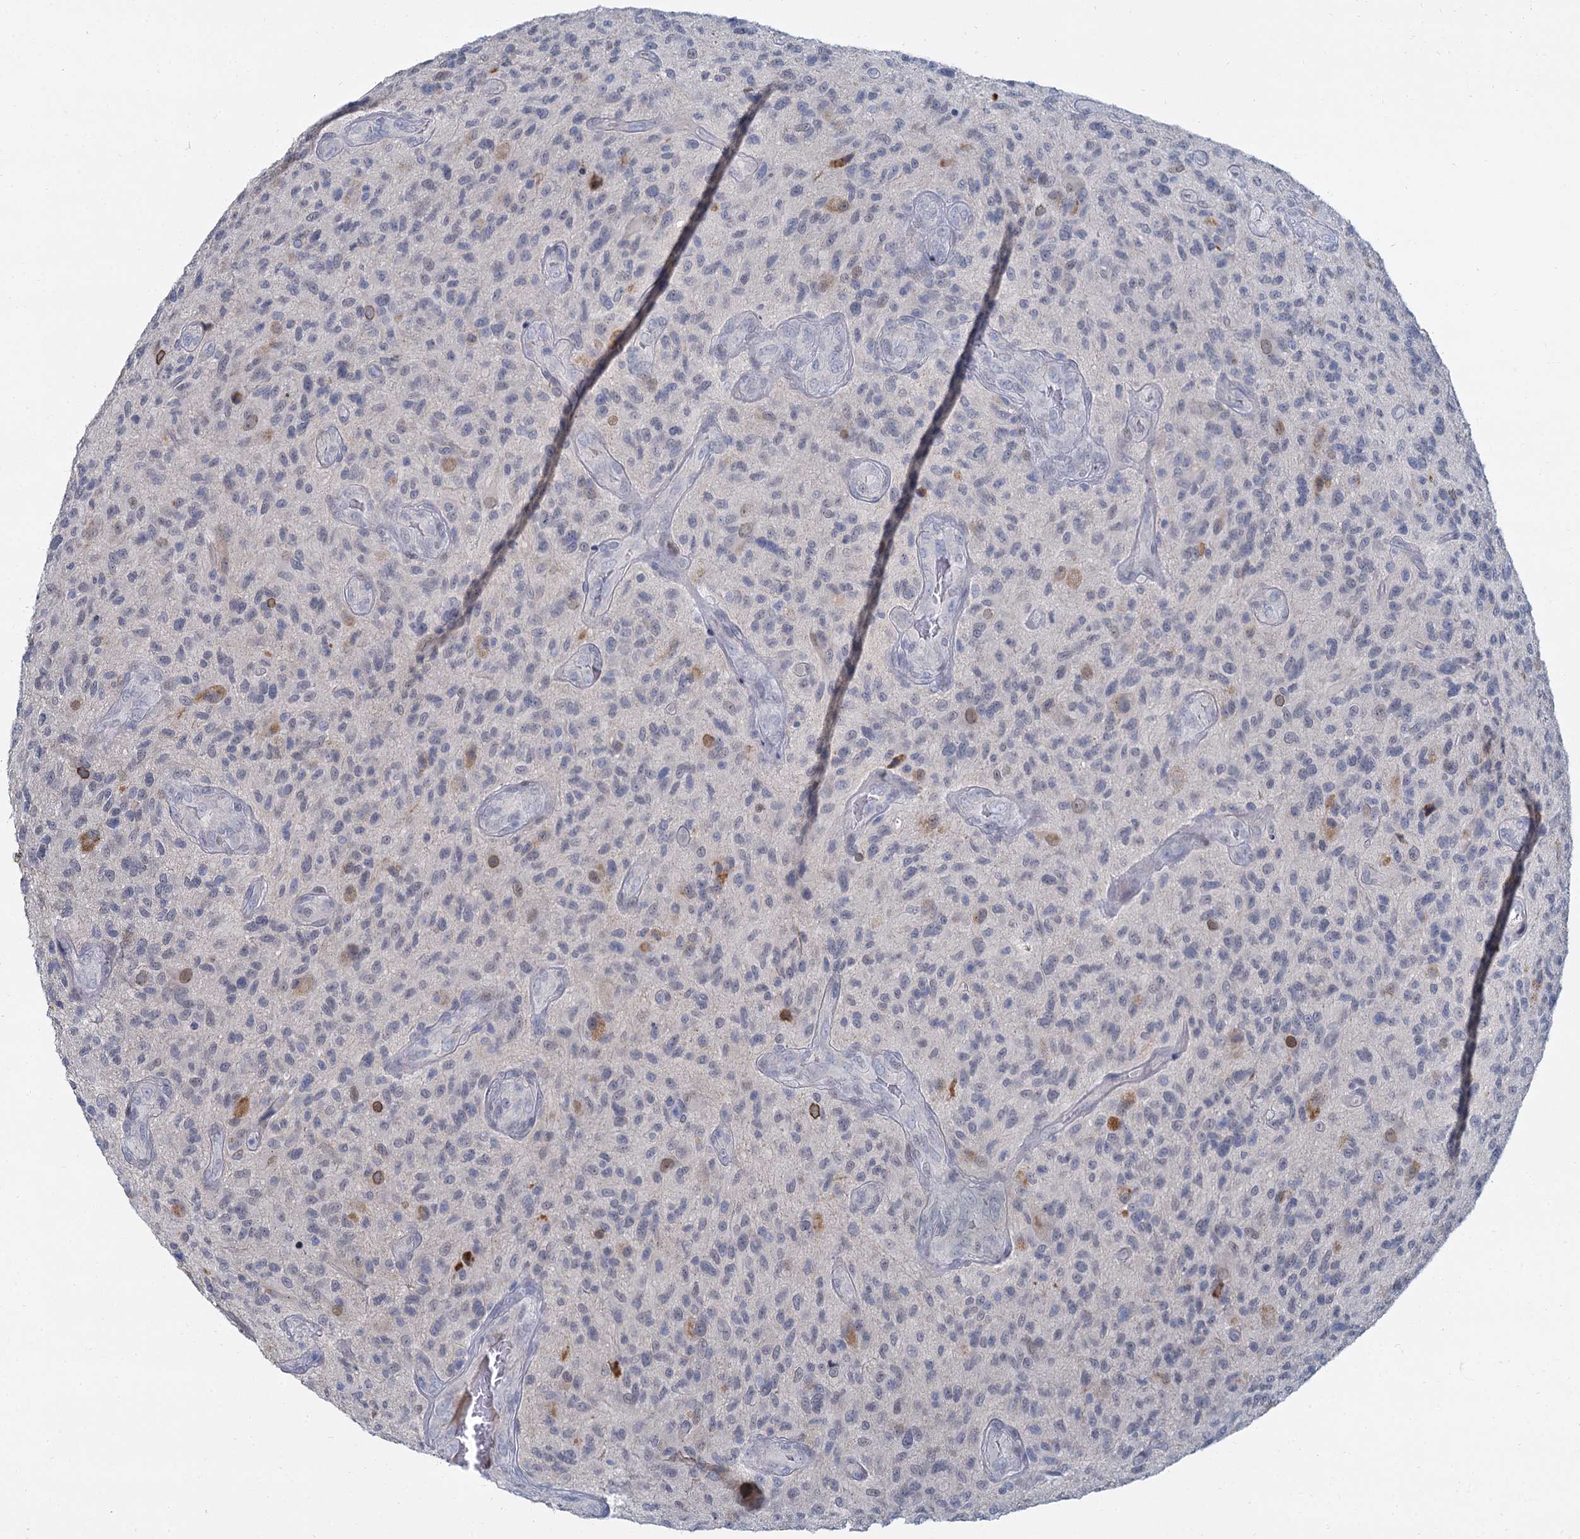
{"staining": {"intensity": "negative", "quantity": "none", "location": "none"}, "tissue": "glioma", "cell_type": "Tumor cells", "image_type": "cancer", "snomed": [{"axis": "morphology", "description": "Glioma, malignant, High grade"}, {"axis": "topography", "description": "Brain"}], "caption": "DAB immunohistochemical staining of glioma shows no significant positivity in tumor cells. (DAB (3,3'-diaminobenzidine) immunohistochemistry with hematoxylin counter stain).", "gene": "ACRBP", "patient": {"sex": "male", "age": 47}}